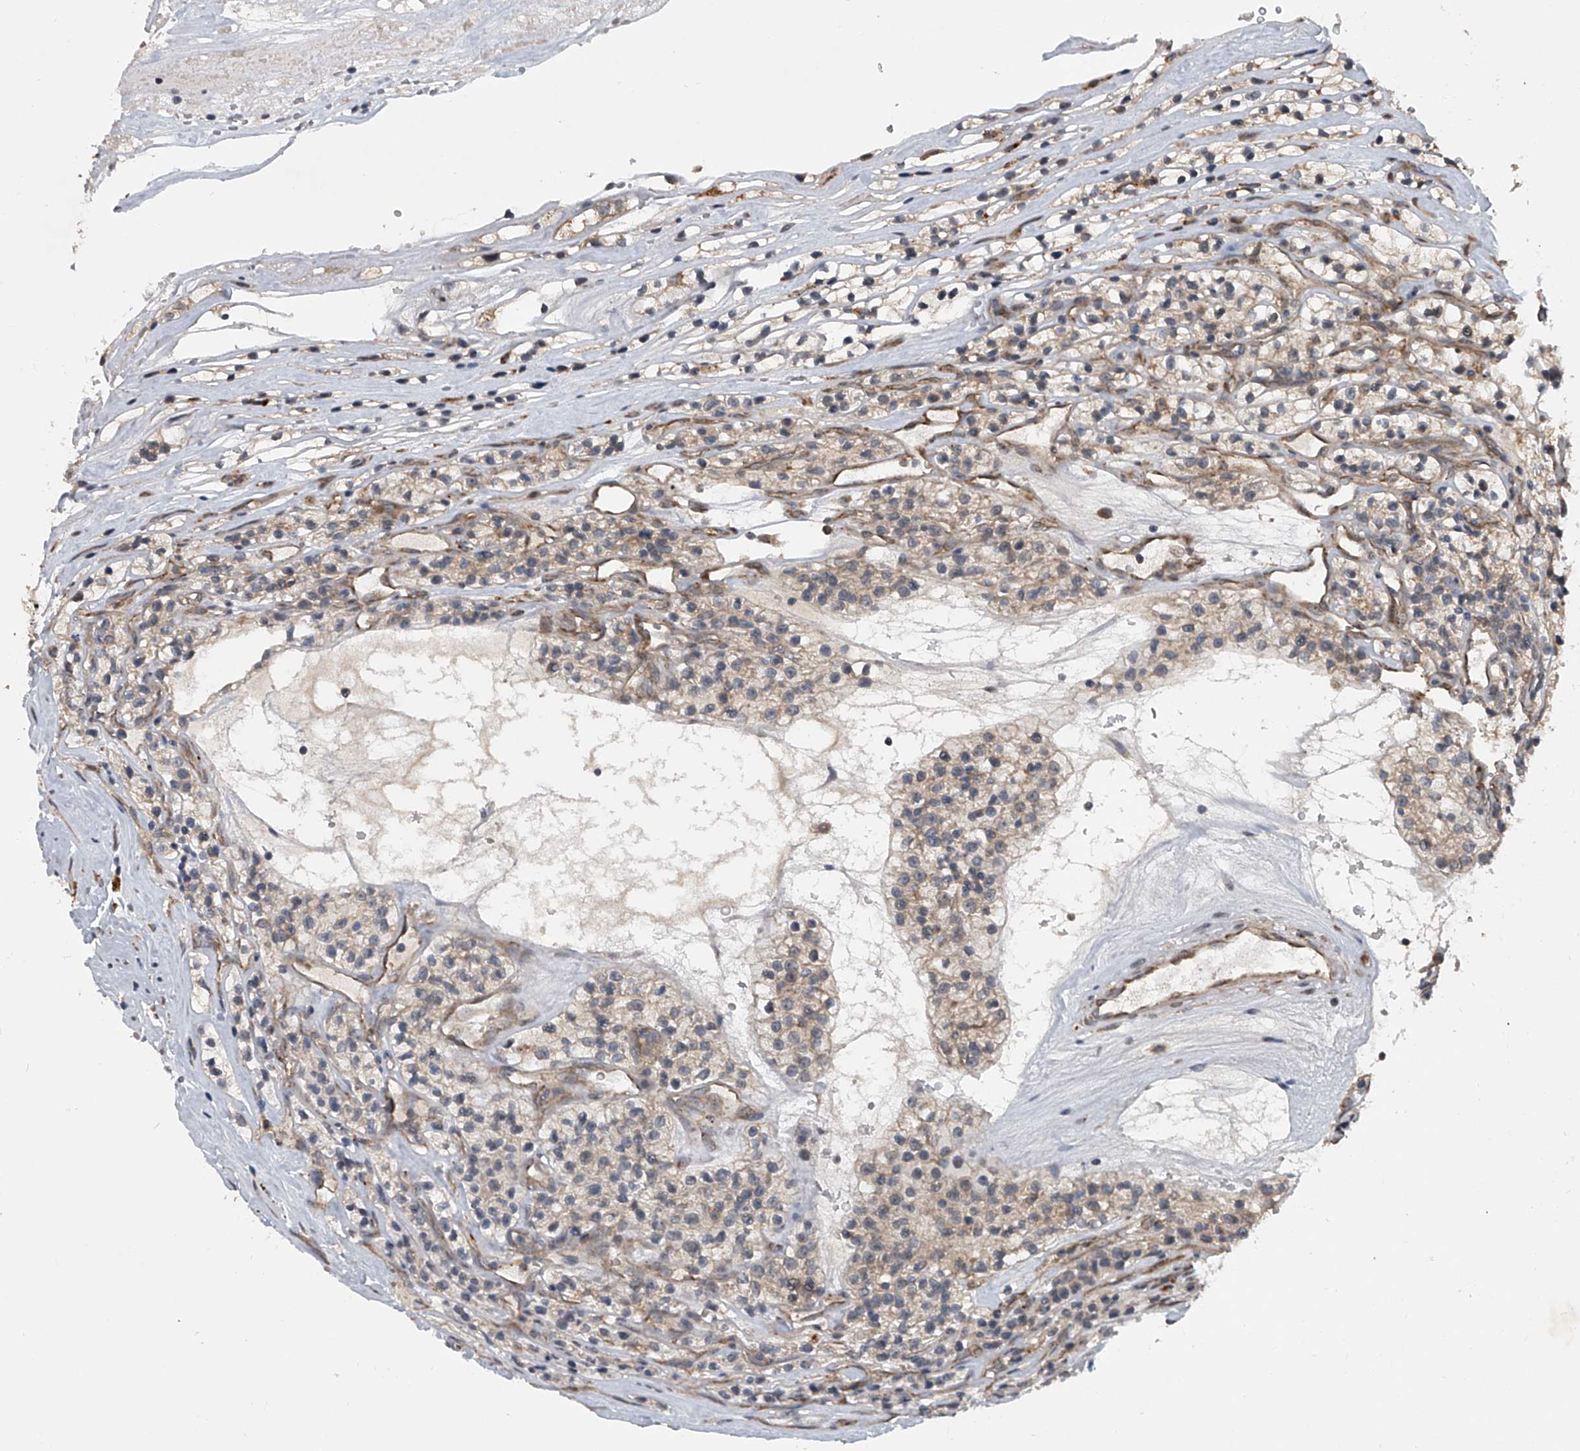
{"staining": {"intensity": "weak", "quantity": "25%-75%", "location": "cytoplasmic/membranous"}, "tissue": "renal cancer", "cell_type": "Tumor cells", "image_type": "cancer", "snomed": [{"axis": "morphology", "description": "Adenocarcinoma, NOS"}, {"axis": "topography", "description": "Kidney"}], "caption": "Immunohistochemical staining of human adenocarcinoma (renal) displays weak cytoplasmic/membranous protein positivity in approximately 25%-75% of tumor cells.", "gene": "GEMIN8", "patient": {"sex": "female", "age": 57}}